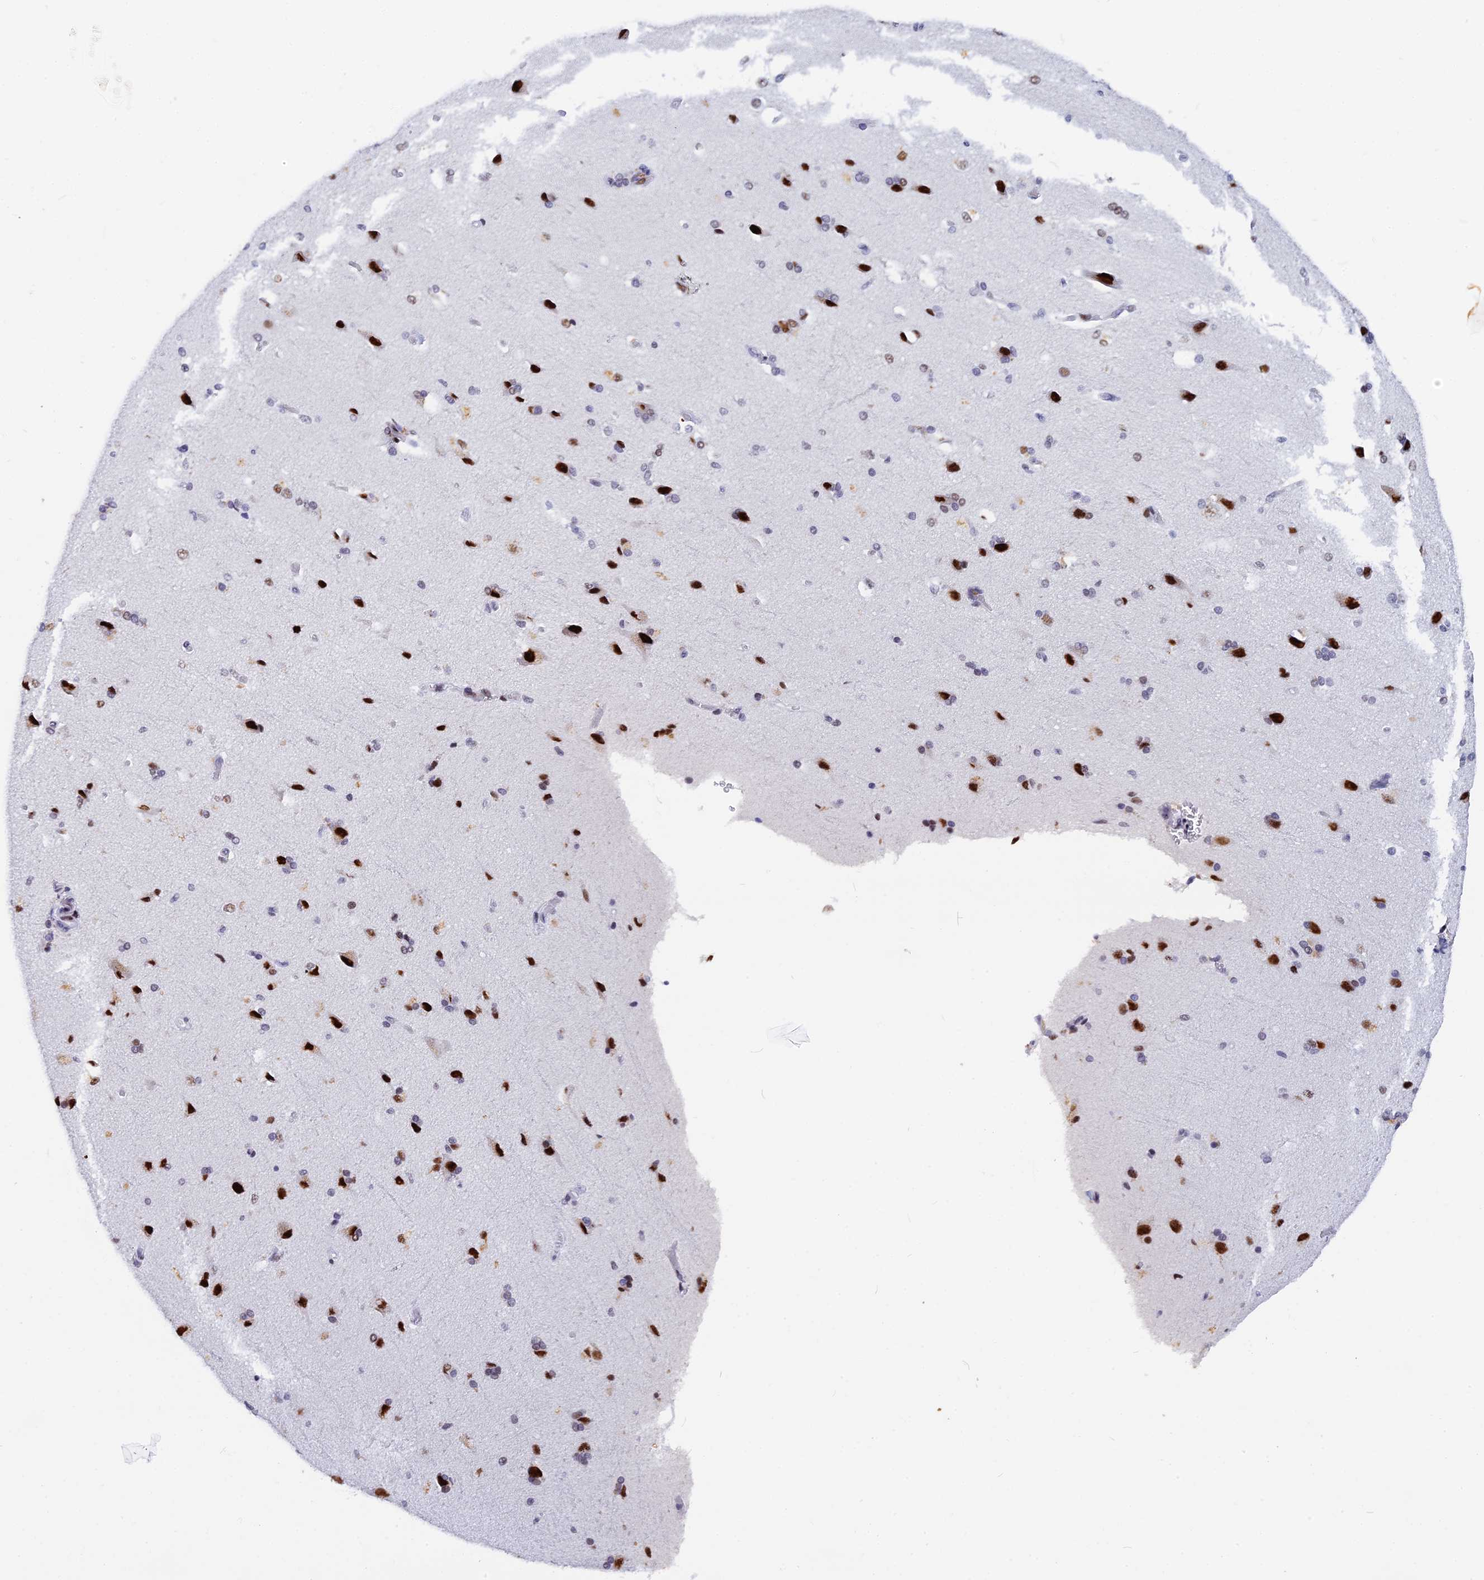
{"staining": {"intensity": "negative", "quantity": "none", "location": "none"}, "tissue": "cerebral cortex", "cell_type": "Endothelial cells", "image_type": "normal", "snomed": [{"axis": "morphology", "description": "Normal tissue, NOS"}, {"axis": "topography", "description": "Cerebral cortex"}], "caption": "Normal cerebral cortex was stained to show a protein in brown. There is no significant staining in endothelial cells. Brightfield microscopy of immunohistochemistry stained with DAB (3,3'-diaminobenzidine) (brown) and hematoxylin (blue), captured at high magnification.", "gene": "NSA2", "patient": {"sex": "male", "age": 62}}